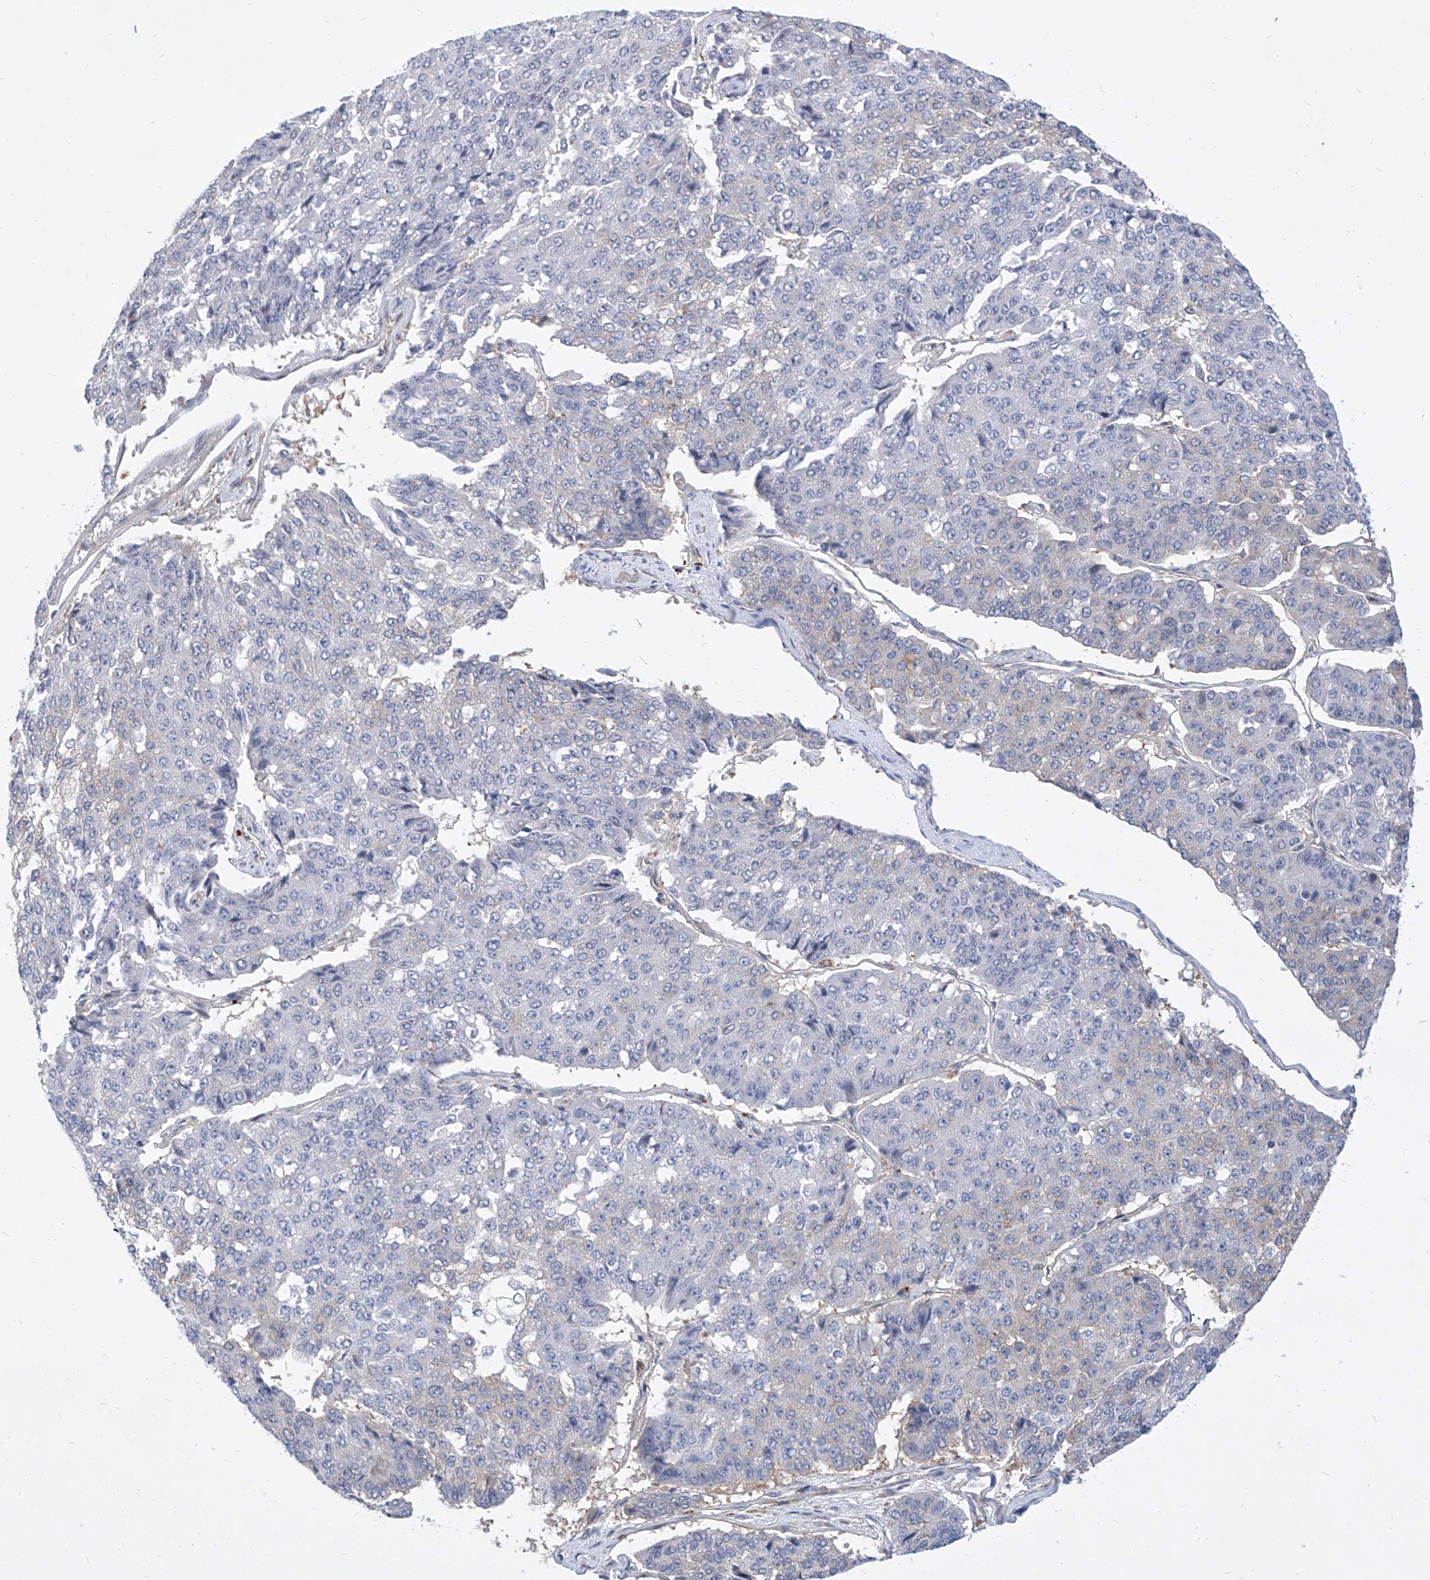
{"staining": {"intensity": "negative", "quantity": "none", "location": "none"}, "tissue": "pancreatic cancer", "cell_type": "Tumor cells", "image_type": "cancer", "snomed": [{"axis": "morphology", "description": "Adenocarcinoma, NOS"}, {"axis": "topography", "description": "Pancreas"}], "caption": "The histopathology image exhibits no staining of tumor cells in adenocarcinoma (pancreatic).", "gene": "MX2", "patient": {"sex": "male", "age": 50}}